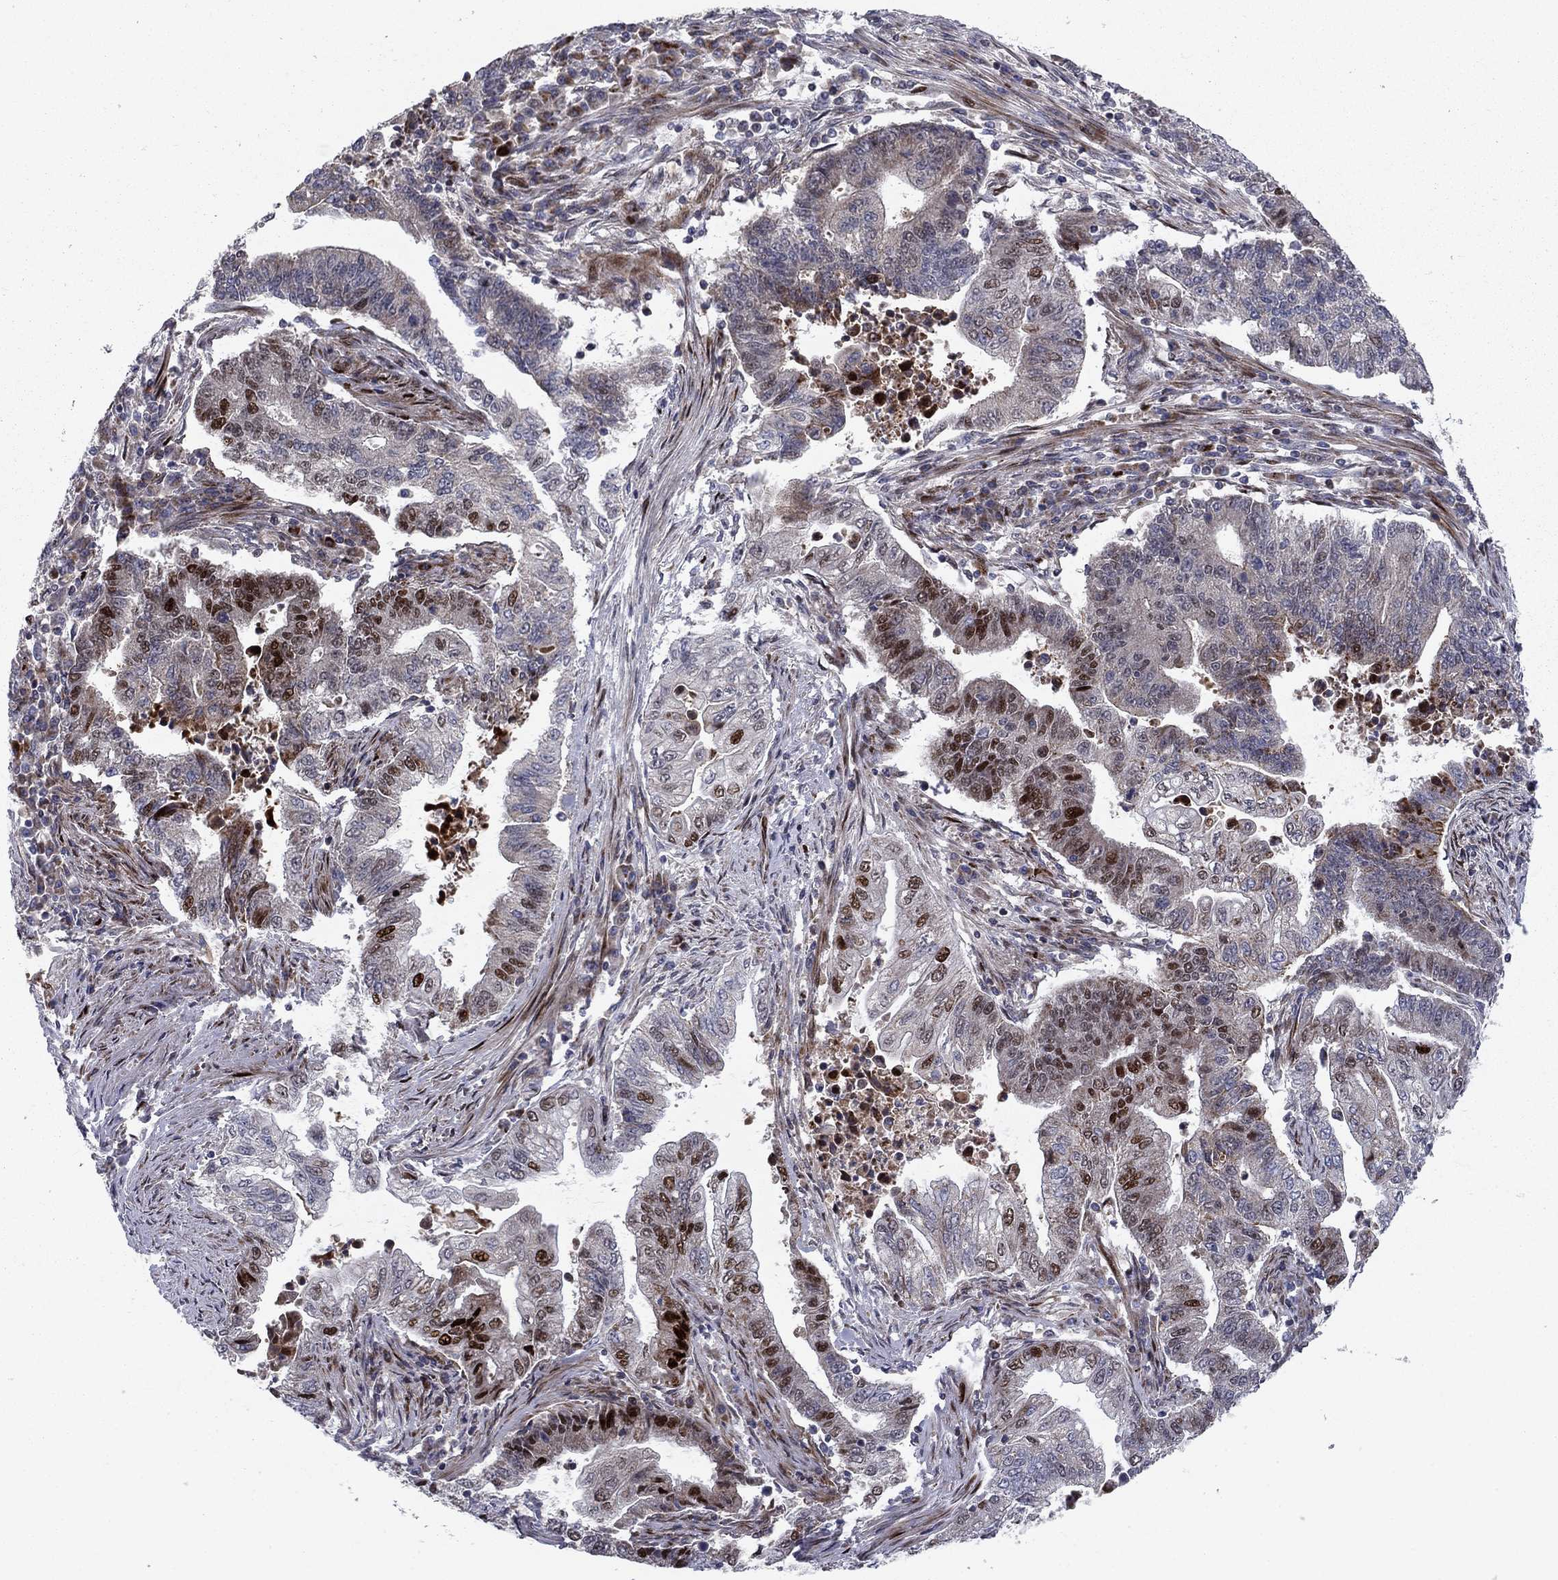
{"staining": {"intensity": "strong", "quantity": "<25%", "location": "nuclear"}, "tissue": "endometrial cancer", "cell_type": "Tumor cells", "image_type": "cancer", "snomed": [{"axis": "morphology", "description": "Adenocarcinoma, NOS"}, {"axis": "topography", "description": "Uterus"}, {"axis": "topography", "description": "Endometrium"}], "caption": "Immunohistochemistry staining of adenocarcinoma (endometrial), which reveals medium levels of strong nuclear staining in about <25% of tumor cells indicating strong nuclear protein staining. The staining was performed using DAB (3,3'-diaminobenzidine) (brown) for protein detection and nuclei were counterstained in hematoxylin (blue).", "gene": "MIOS", "patient": {"sex": "female", "age": 54}}